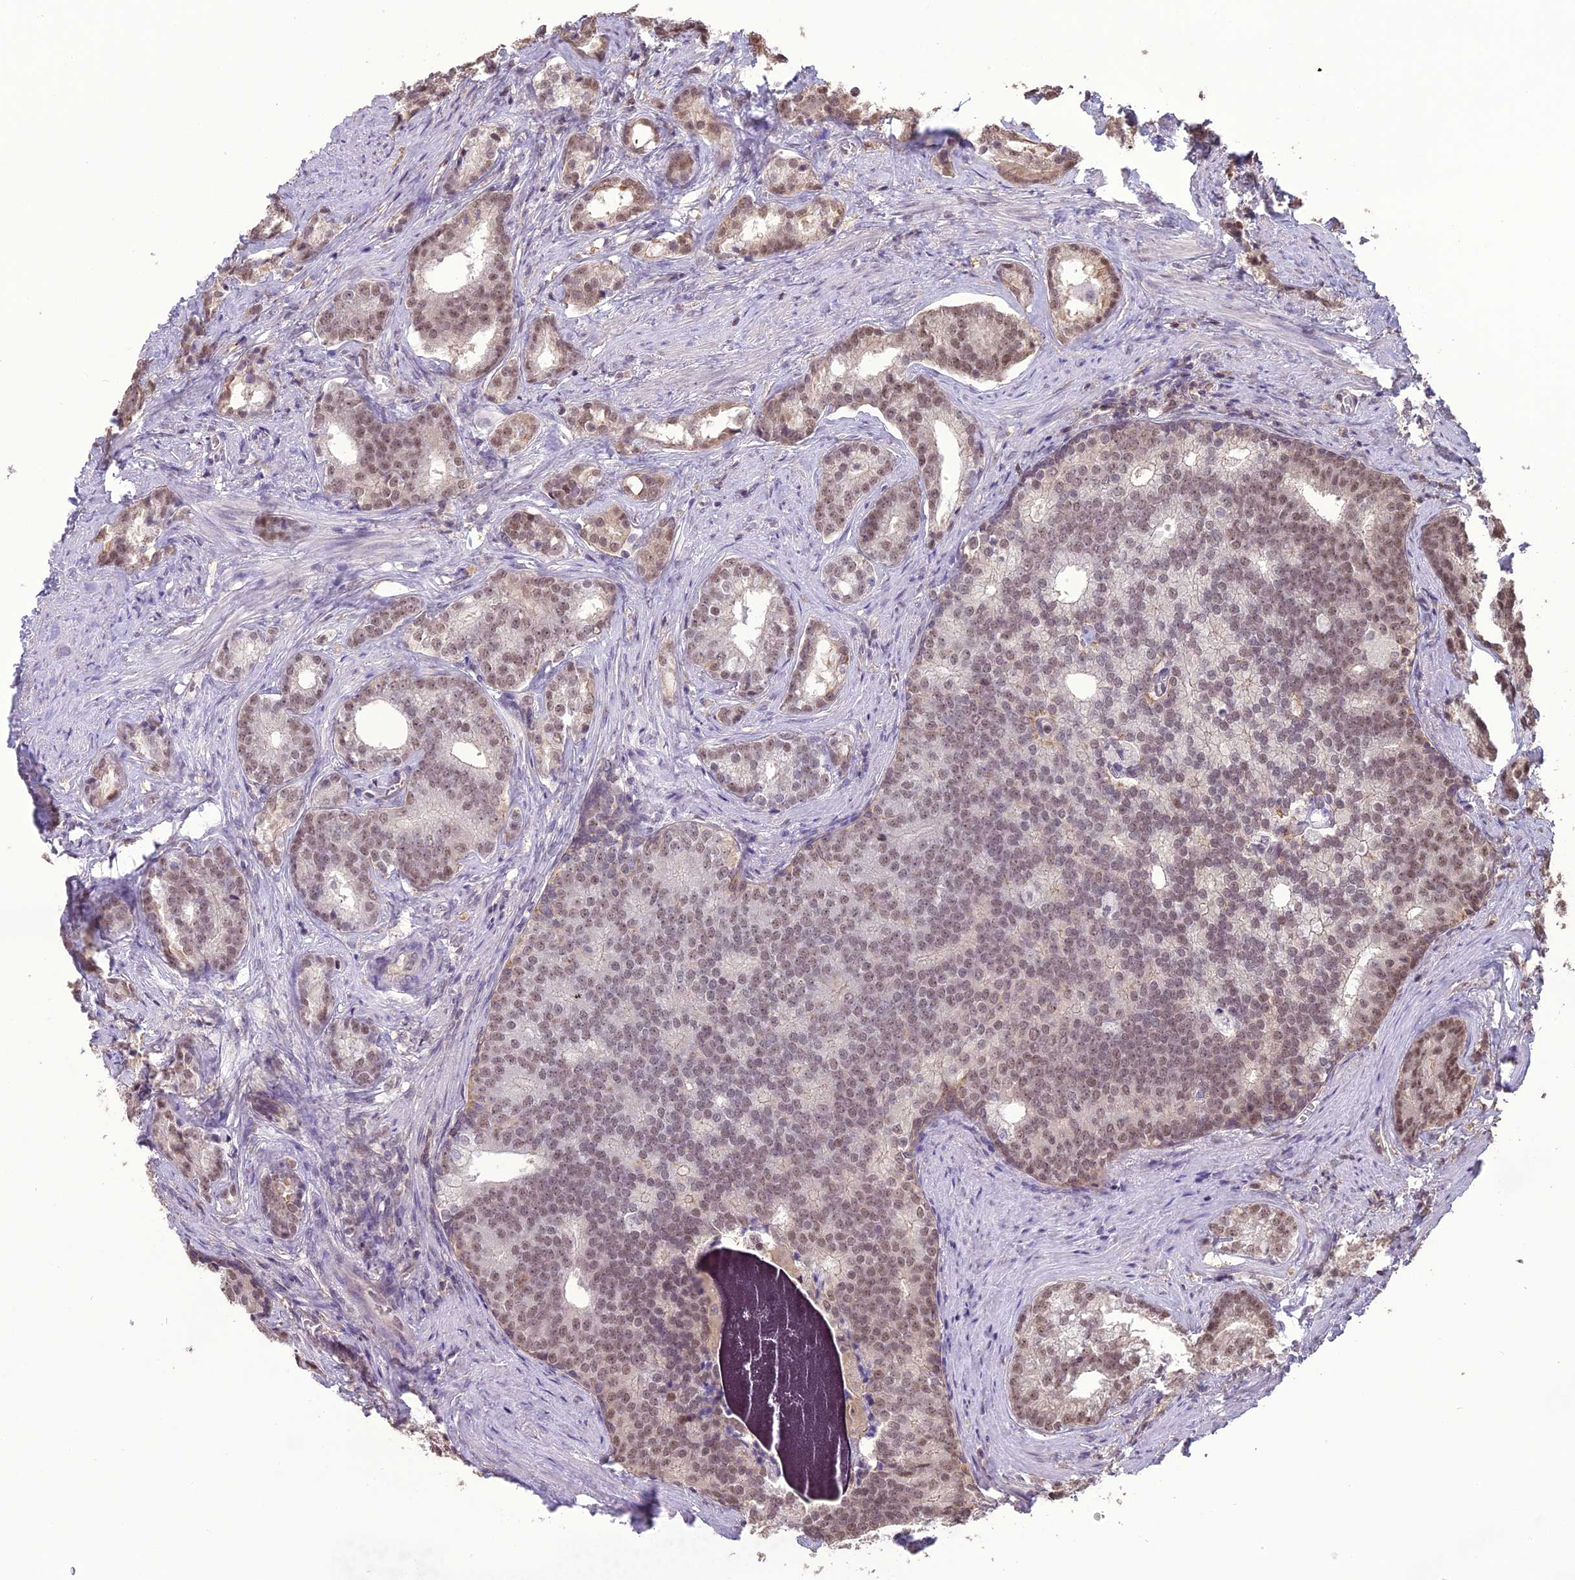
{"staining": {"intensity": "moderate", "quantity": "25%-75%", "location": "nuclear"}, "tissue": "prostate cancer", "cell_type": "Tumor cells", "image_type": "cancer", "snomed": [{"axis": "morphology", "description": "Adenocarcinoma, Low grade"}, {"axis": "topography", "description": "Prostate"}], "caption": "Prostate adenocarcinoma (low-grade) tissue exhibits moderate nuclear positivity in about 25%-75% of tumor cells, visualized by immunohistochemistry. (DAB = brown stain, brightfield microscopy at high magnification).", "gene": "TIGD7", "patient": {"sex": "male", "age": 71}}